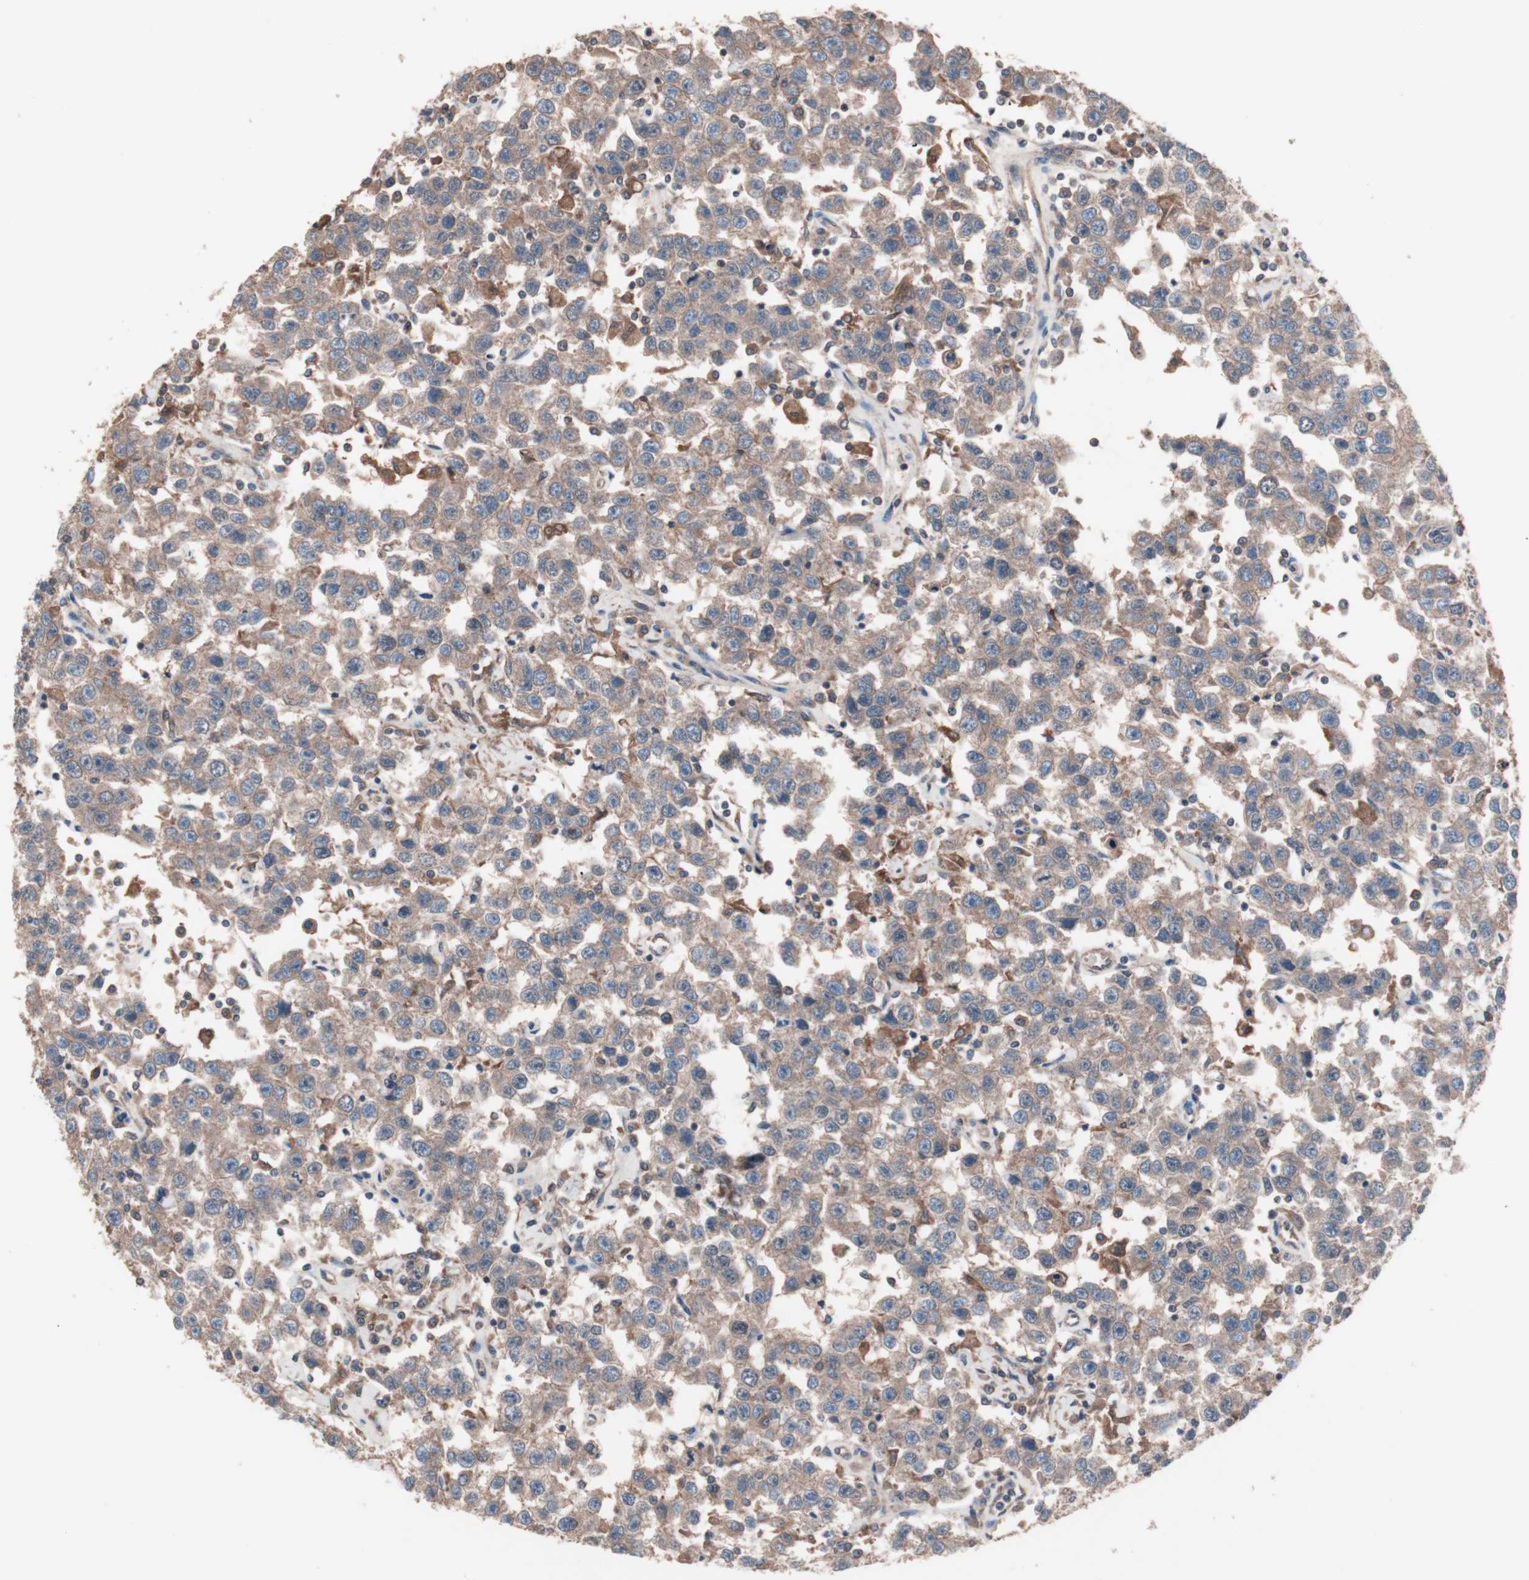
{"staining": {"intensity": "weak", "quantity": ">75%", "location": "cytoplasmic/membranous"}, "tissue": "testis cancer", "cell_type": "Tumor cells", "image_type": "cancer", "snomed": [{"axis": "morphology", "description": "Seminoma, NOS"}, {"axis": "topography", "description": "Testis"}], "caption": "This is a micrograph of immunohistochemistry staining of testis cancer (seminoma), which shows weak staining in the cytoplasmic/membranous of tumor cells.", "gene": "ATG7", "patient": {"sex": "male", "age": 41}}